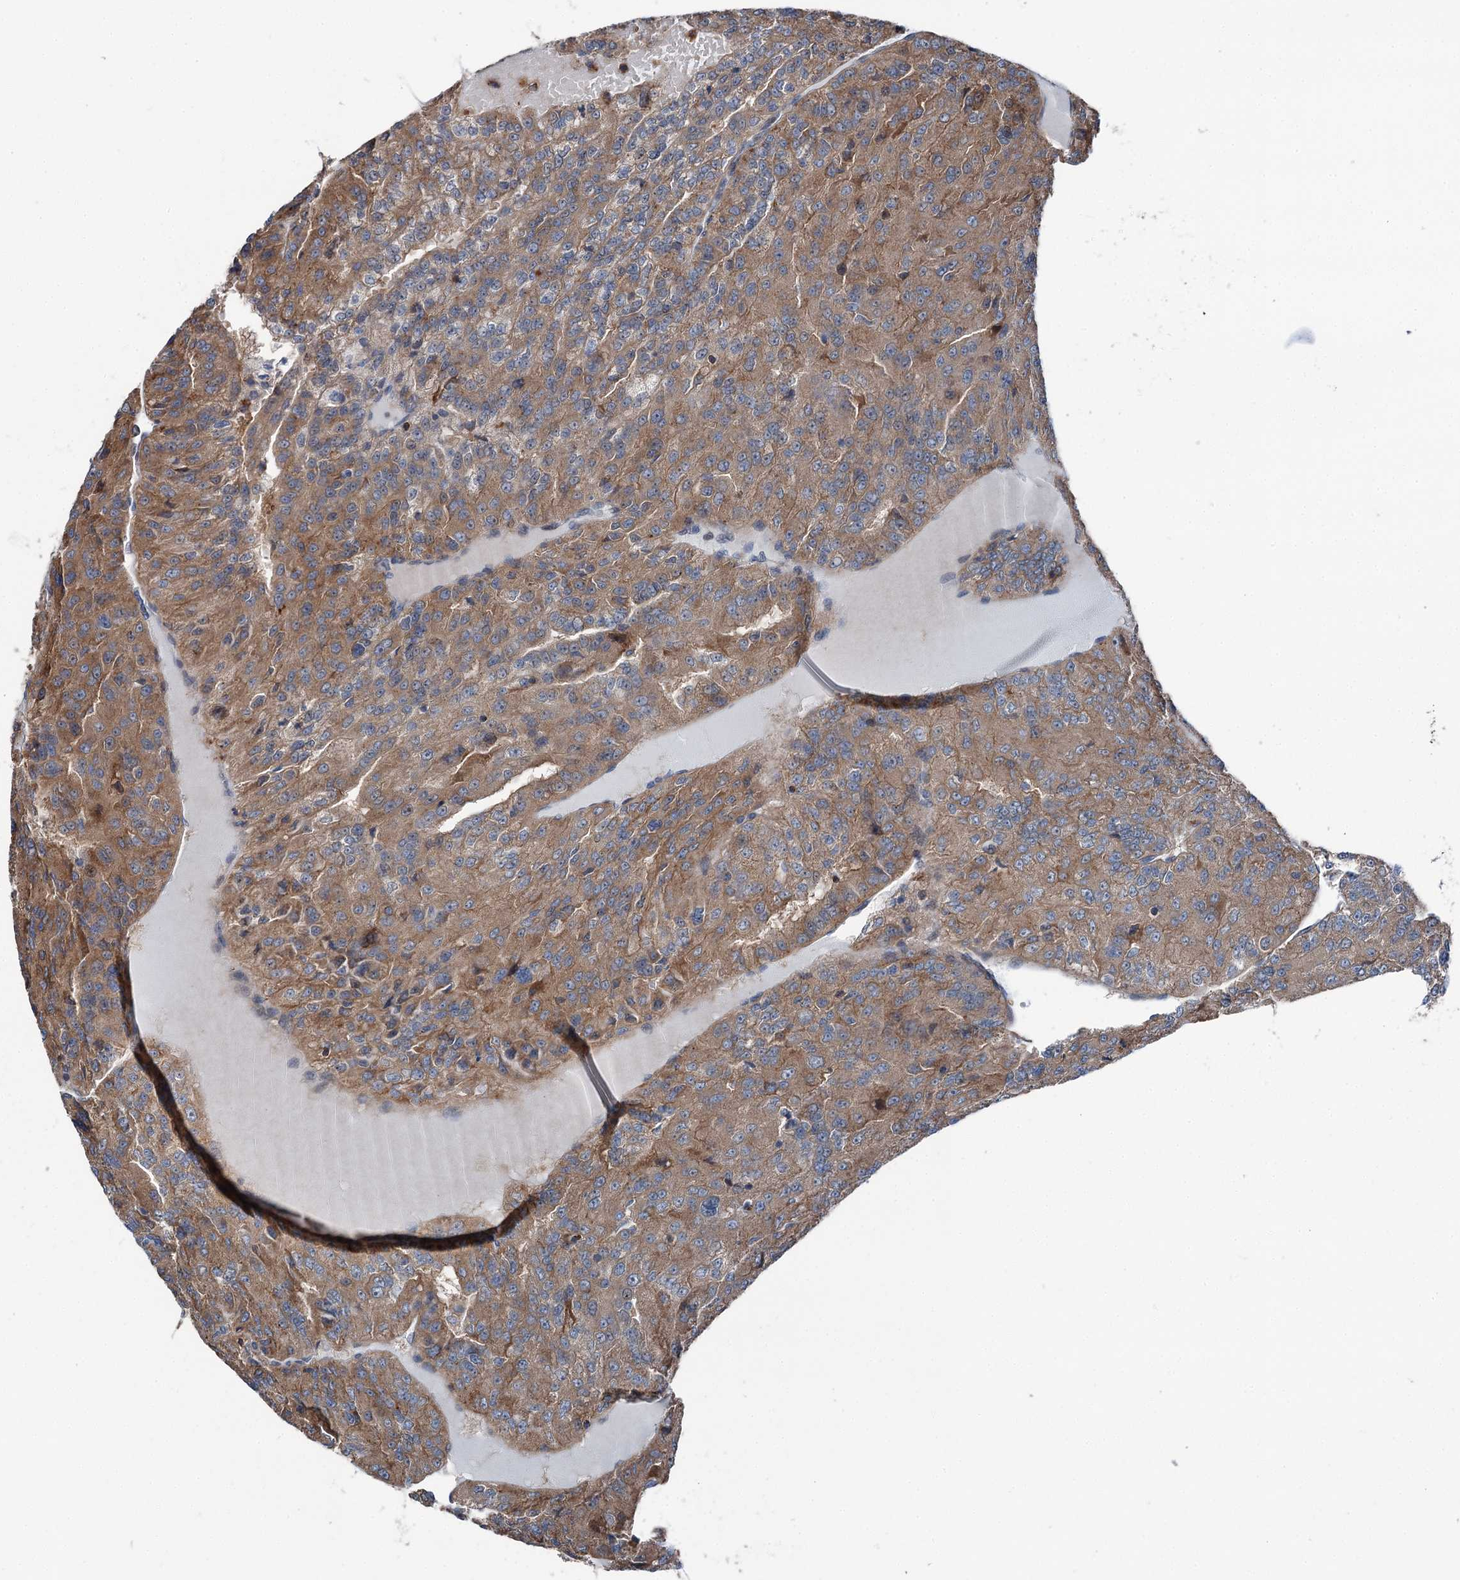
{"staining": {"intensity": "moderate", "quantity": ">75%", "location": "cytoplasmic/membranous"}, "tissue": "renal cancer", "cell_type": "Tumor cells", "image_type": "cancer", "snomed": [{"axis": "morphology", "description": "Adenocarcinoma, NOS"}, {"axis": "topography", "description": "Kidney"}], "caption": "DAB immunohistochemical staining of renal cancer (adenocarcinoma) demonstrates moderate cytoplasmic/membranous protein staining in approximately >75% of tumor cells. The staining is performed using DAB brown chromogen to label protein expression. The nuclei are counter-stained blue using hematoxylin.", "gene": "POLR1D", "patient": {"sex": "female", "age": 63}}